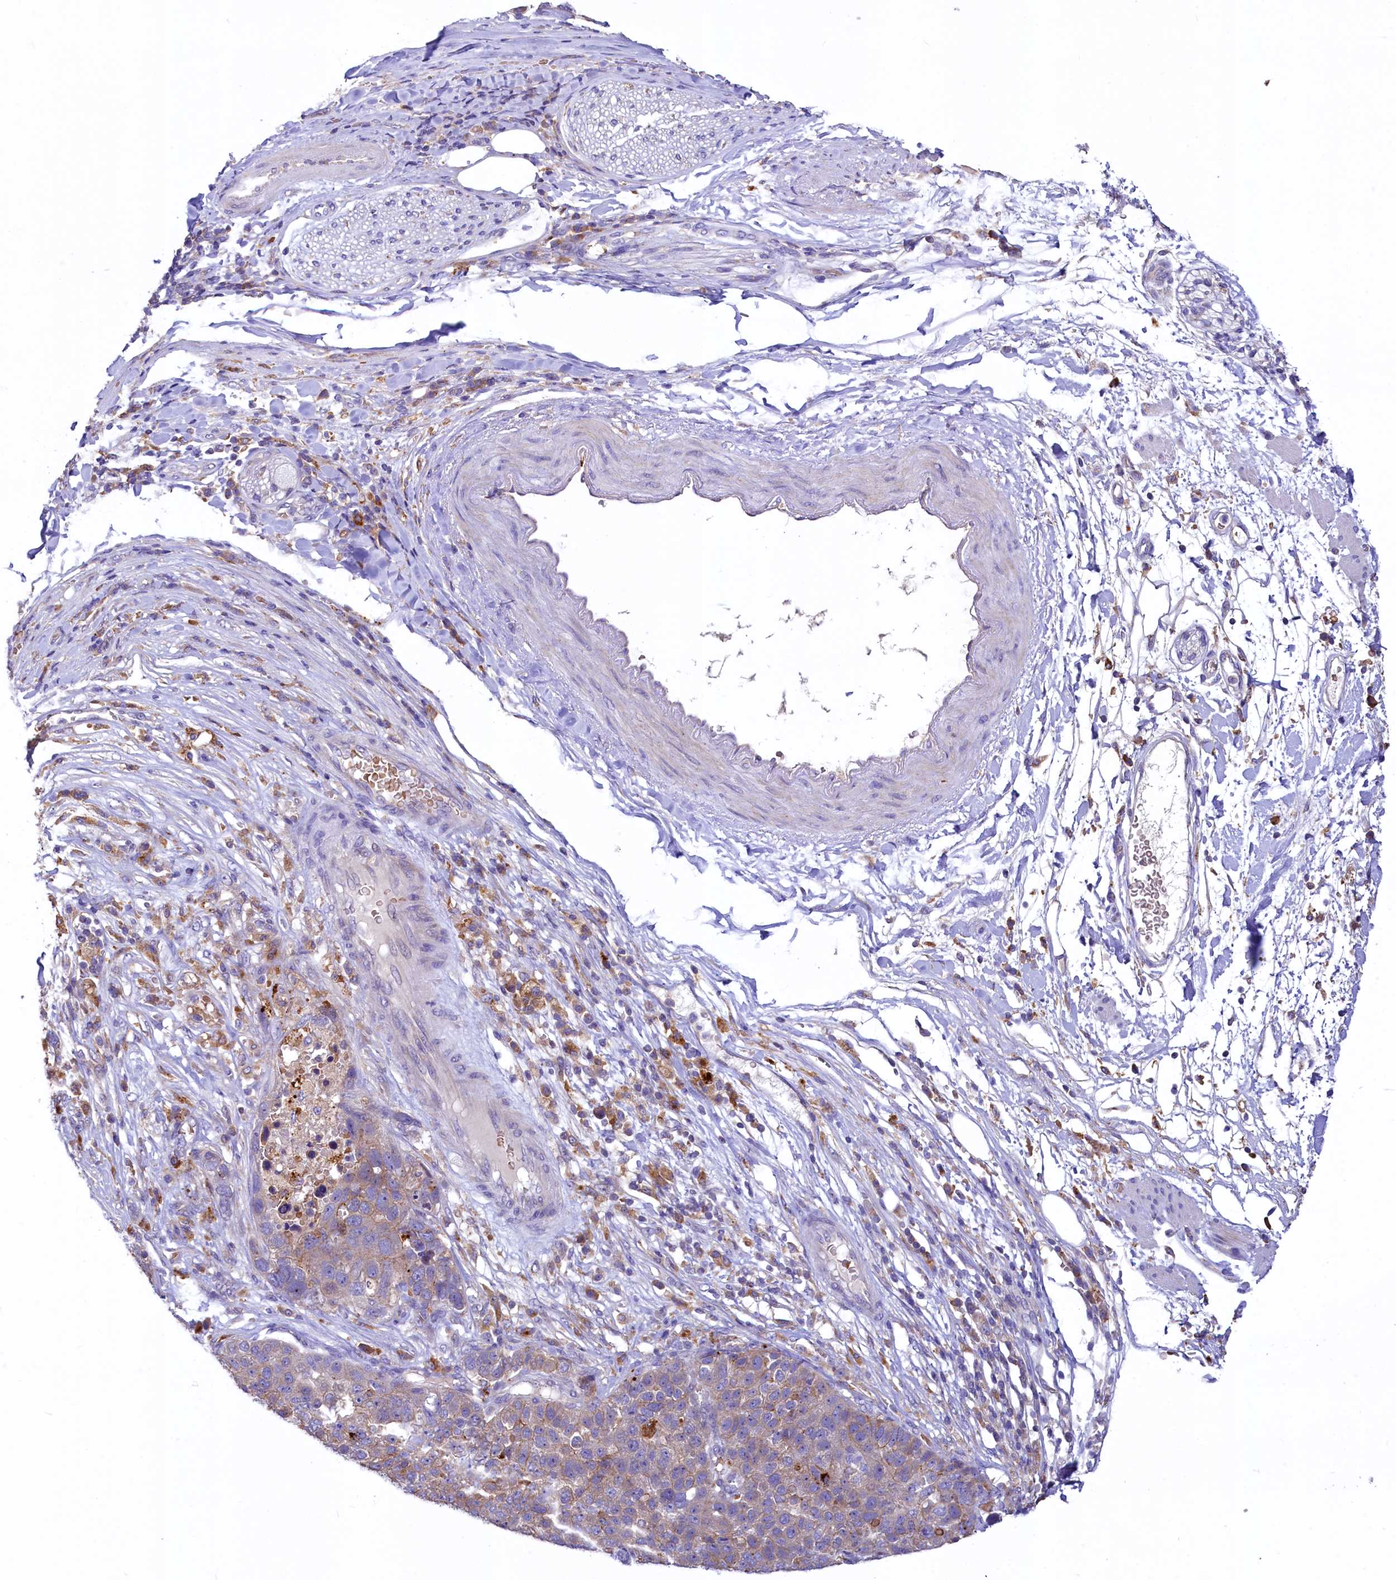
{"staining": {"intensity": "weak", "quantity": "<25%", "location": "cytoplasmic/membranous"}, "tissue": "pancreatic cancer", "cell_type": "Tumor cells", "image_type": "cancer", "snomed": [{"axis": "morphology", "description": "Adenocarcinoma, NOS"}, {"axis": "topography", "description": "Pancreas"}], "caption": "The histopathology image demonstrates no staining of tumor cells in pancreatic adenocarcinoma.", "gene": "HPS6", "patient": {"sex": "female", "age": 61}}